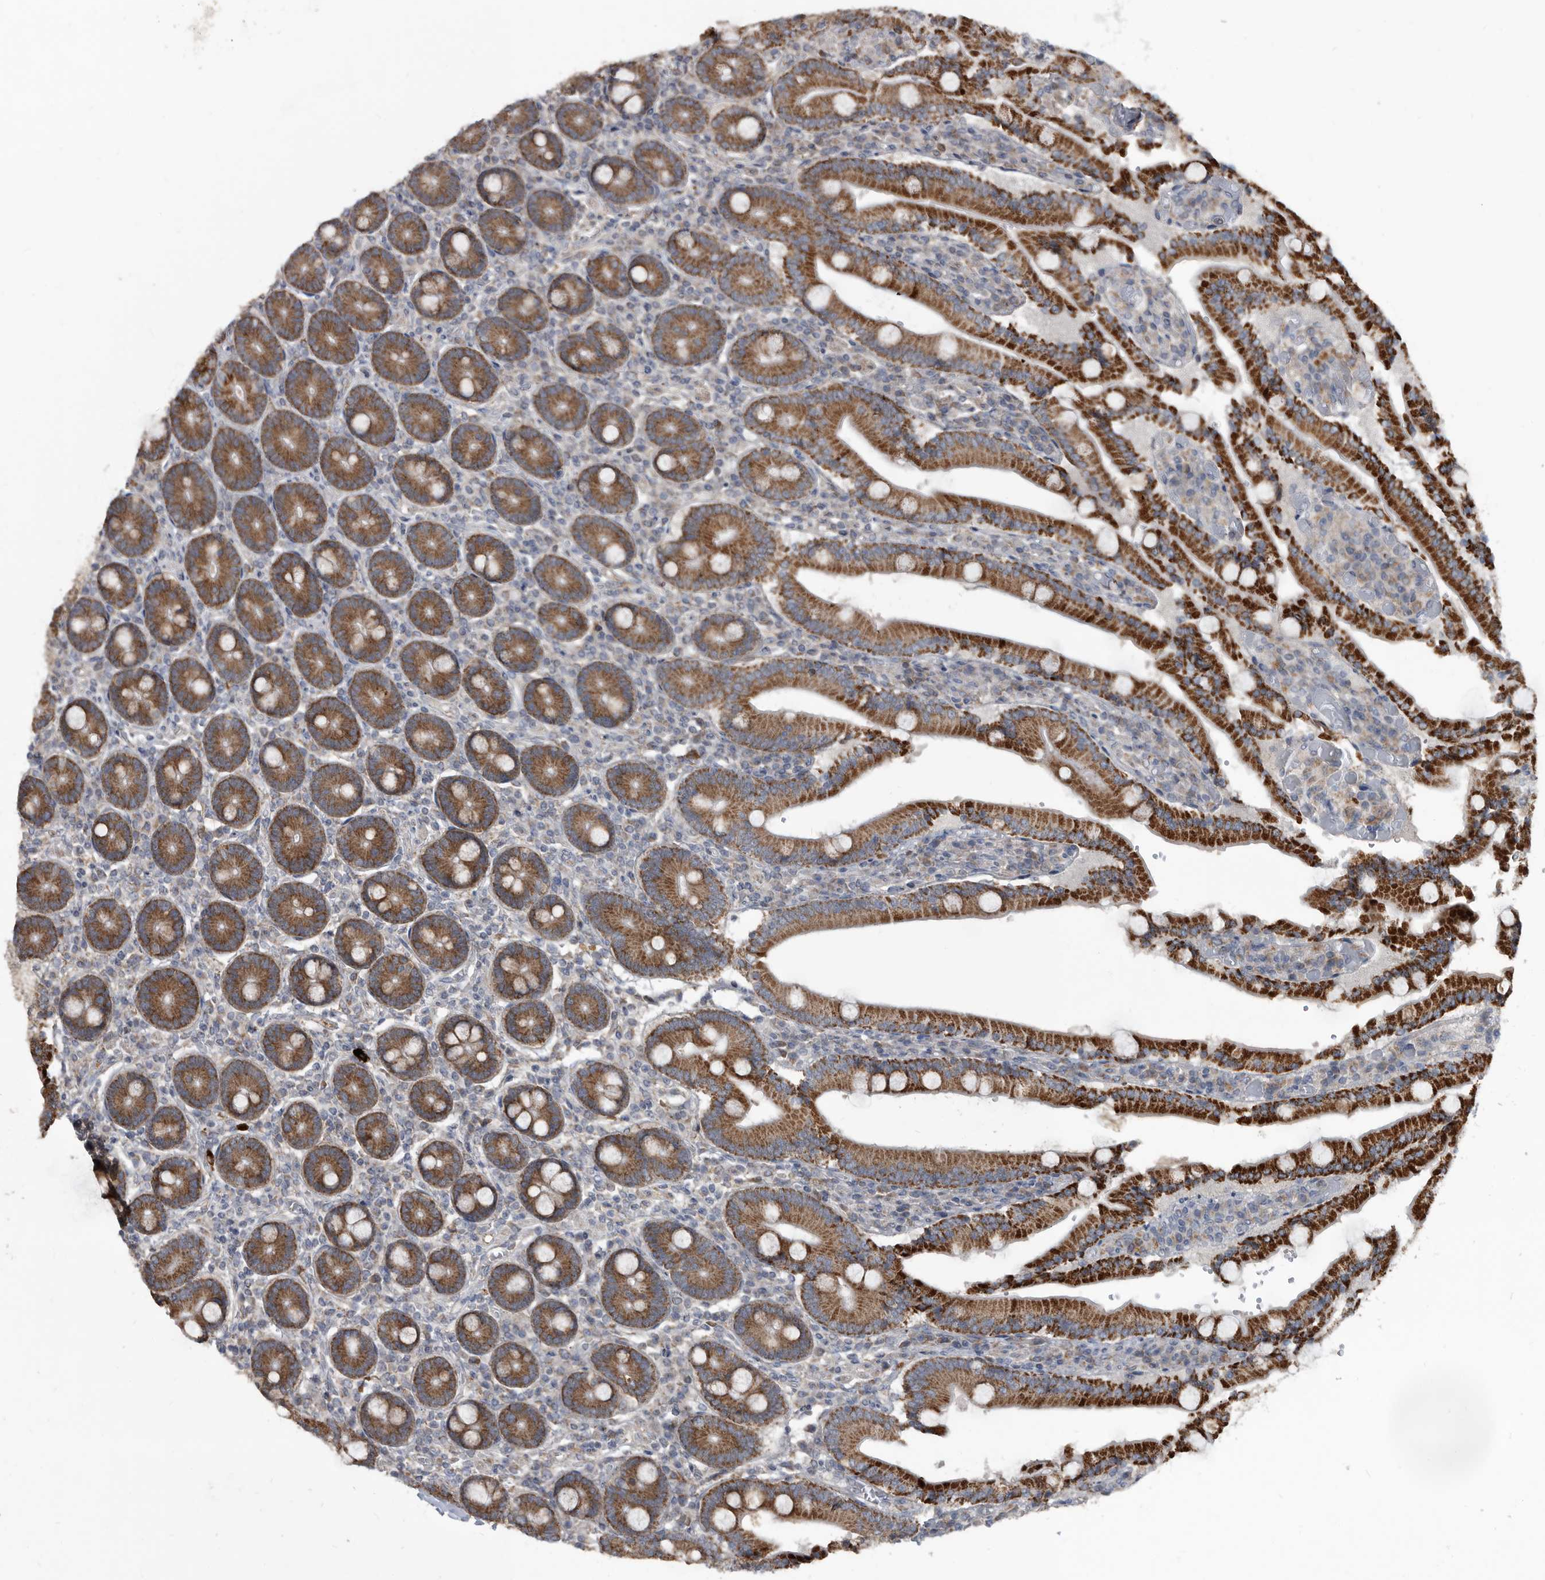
{"staining": {"intensity": "strong", "quantity": ">75%", "location": "cytoplasmic/membranous"}, "tissue": "duodenum", "cell_type": "Glandular cells", "image_type": "normal", "snomed": [{"axis": "morphology", "description": "Normal tissue, NOS"}, {"axis": "topography", "description": "Duodenum"}], "caption": "Protein expression analysis of normal duodenum displays strong cytoplasmic/membranous expression in about >75% of glandular cells. (IHC, brightfield microscopy, high magnification).", "gene": "PI15", "patient": {"sex": "female", "age": 62}}